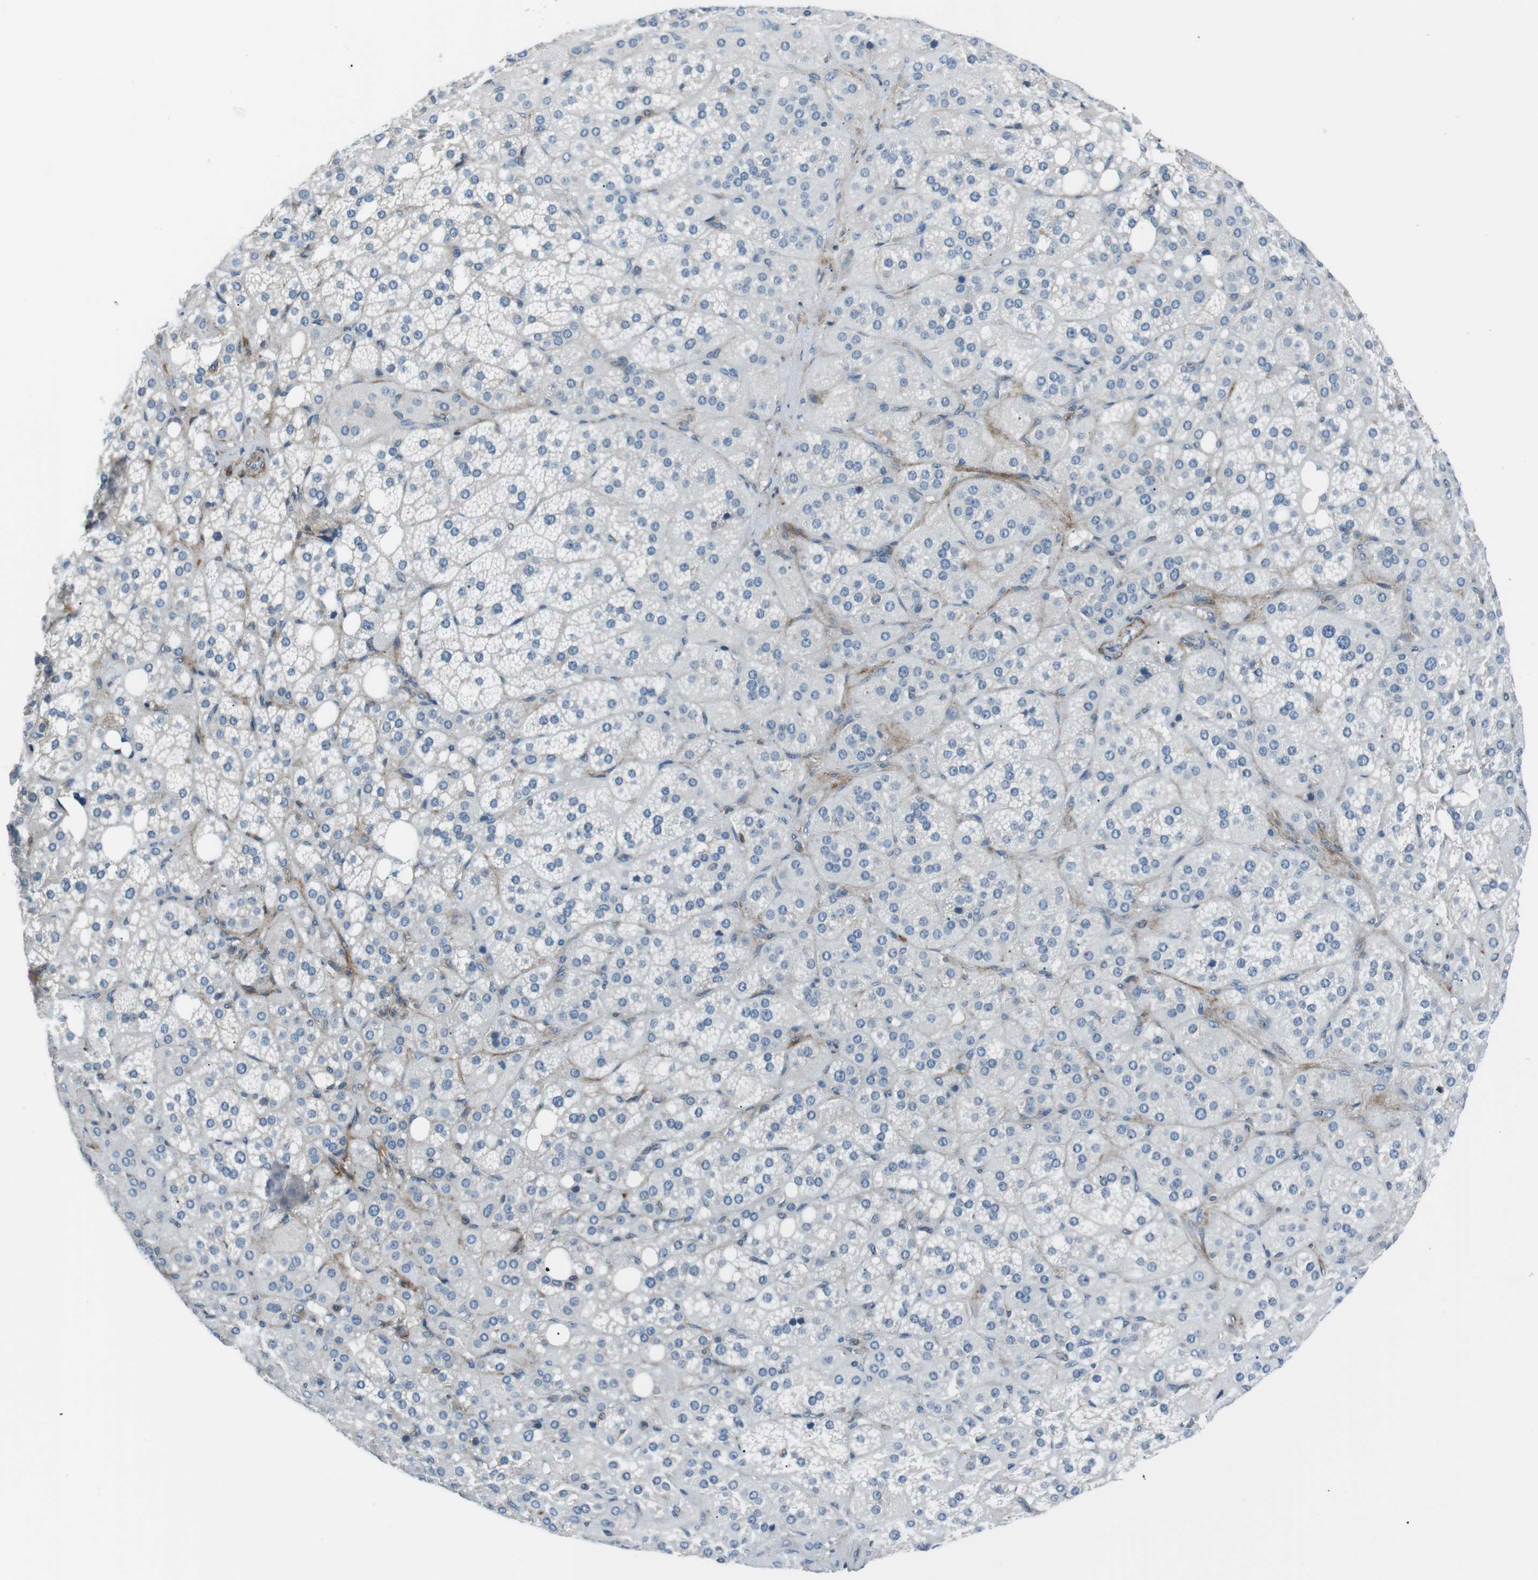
{"staining": {"intensity": "negative", "quantity": "none", "location": "none"}, "tissue": "adrenal gland", "cell_type": "Glandular cells", "image_type": "normal", "snomed": [{"axis": "morphology", "description": "Normal tissue, NOS"}, {"axis": "topography", "description": "Adrenal gland"}], "caption": "This micrograph is of unremarkable adrenal gland stained with immunohistochemistry (IHC) to label a protein in brown with the nuclei are counter-stained blue. There is no positivity in glandular cells.", "gene": "ARVCF", "patient": {"sex": "female", "age": 59}}